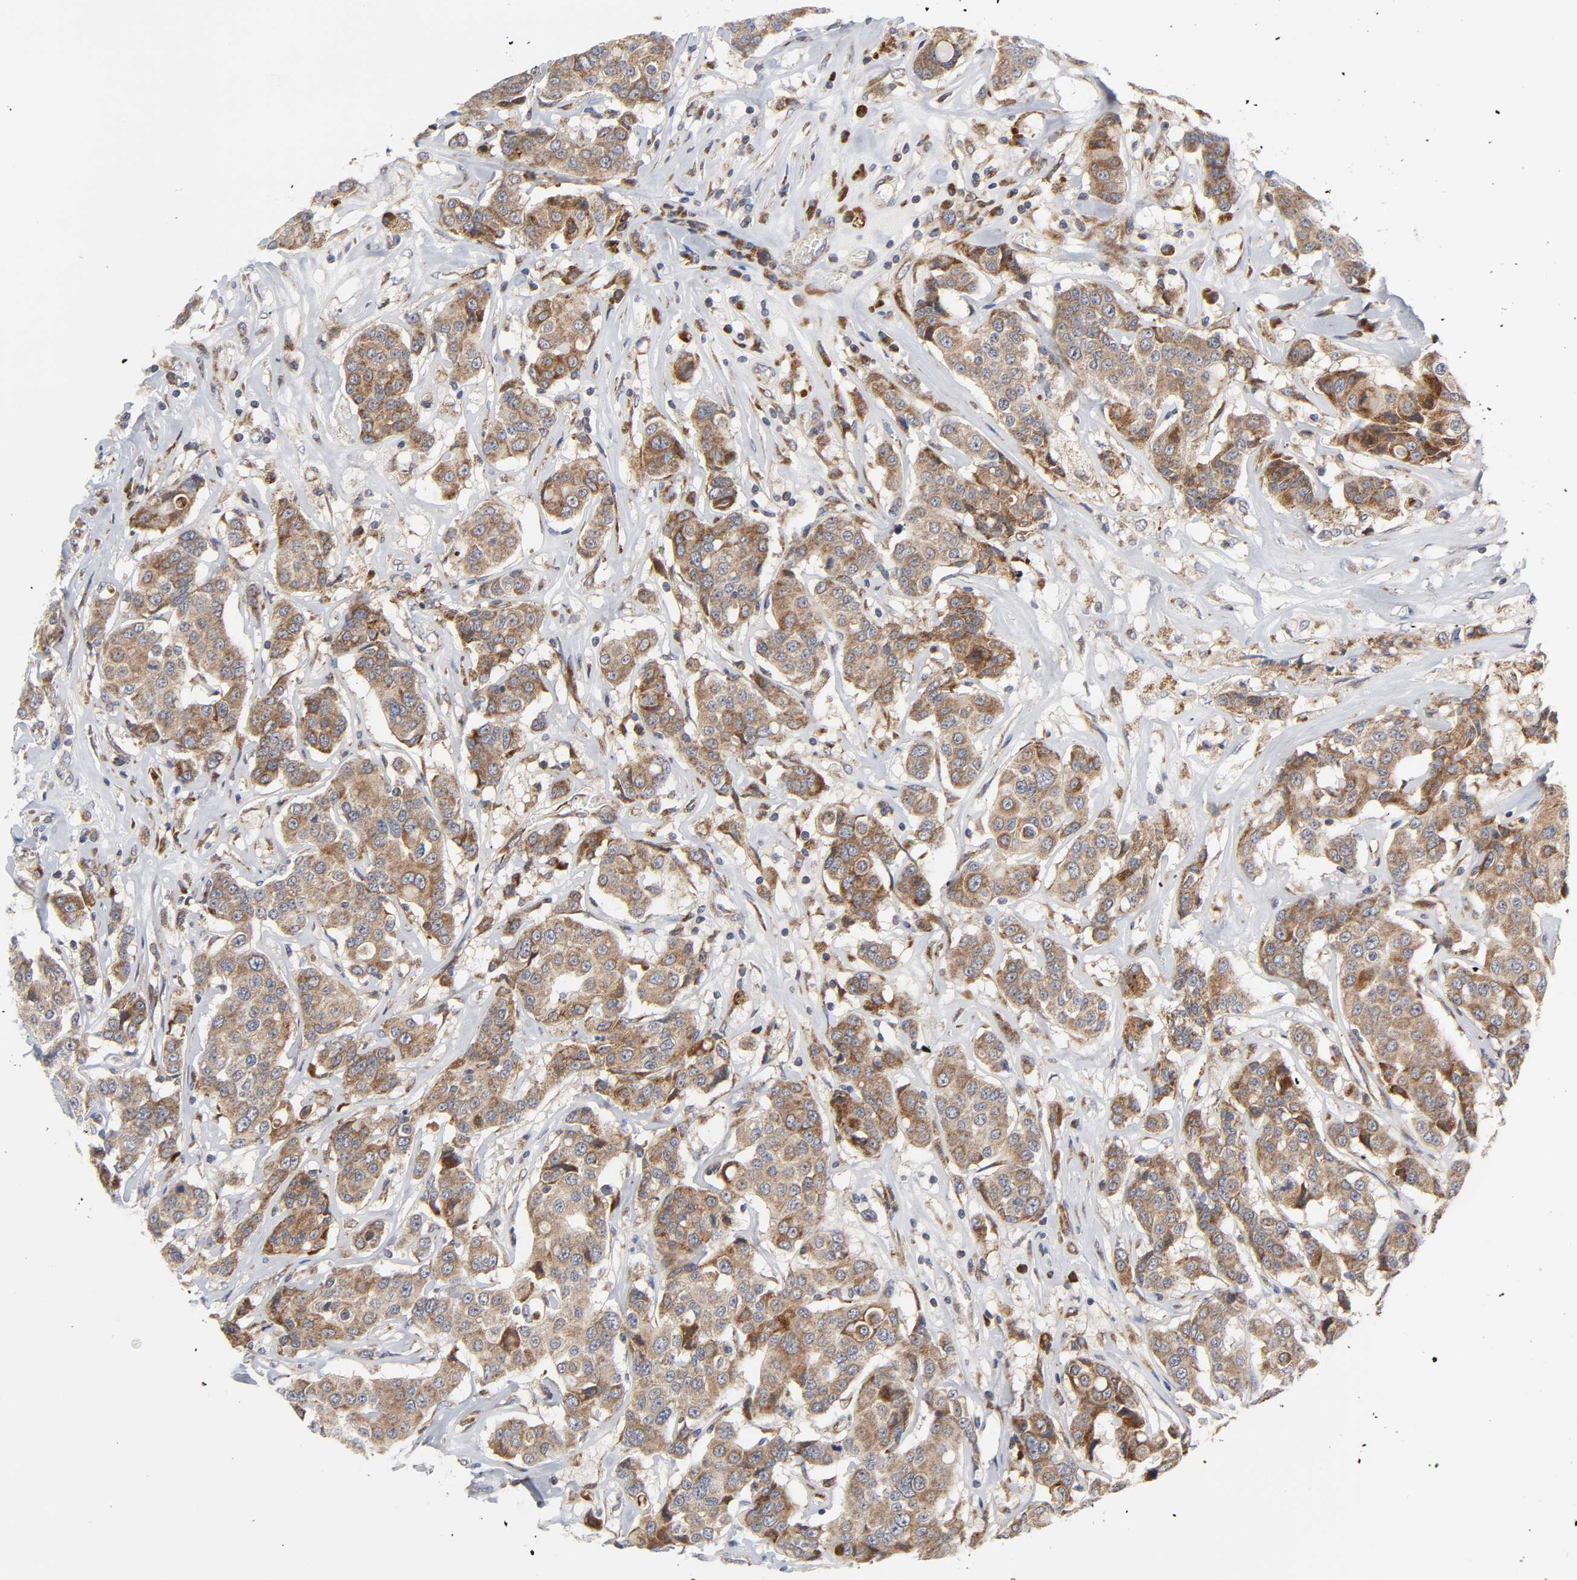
{"staining": {"intensity": "moderate", "quantity": ">75%", "location": "cytoplasmic/membranous"}, "tissue": "breast cancer", "cell_type": "Tumor cells", "image_type": "cancer", "snomed": [{"axis": "morphology", "description": "Duct carcinoma"}, {"axis": "topography", "description": "Breast"}], "caption": "Moderate cytoplasmic/membranous protein positivity is appreciated in about >75% of tumor cells in invasive ductal carcinoma (breast).", "gene": "BAX", "patient": {"sex": "female", "age": 27}}